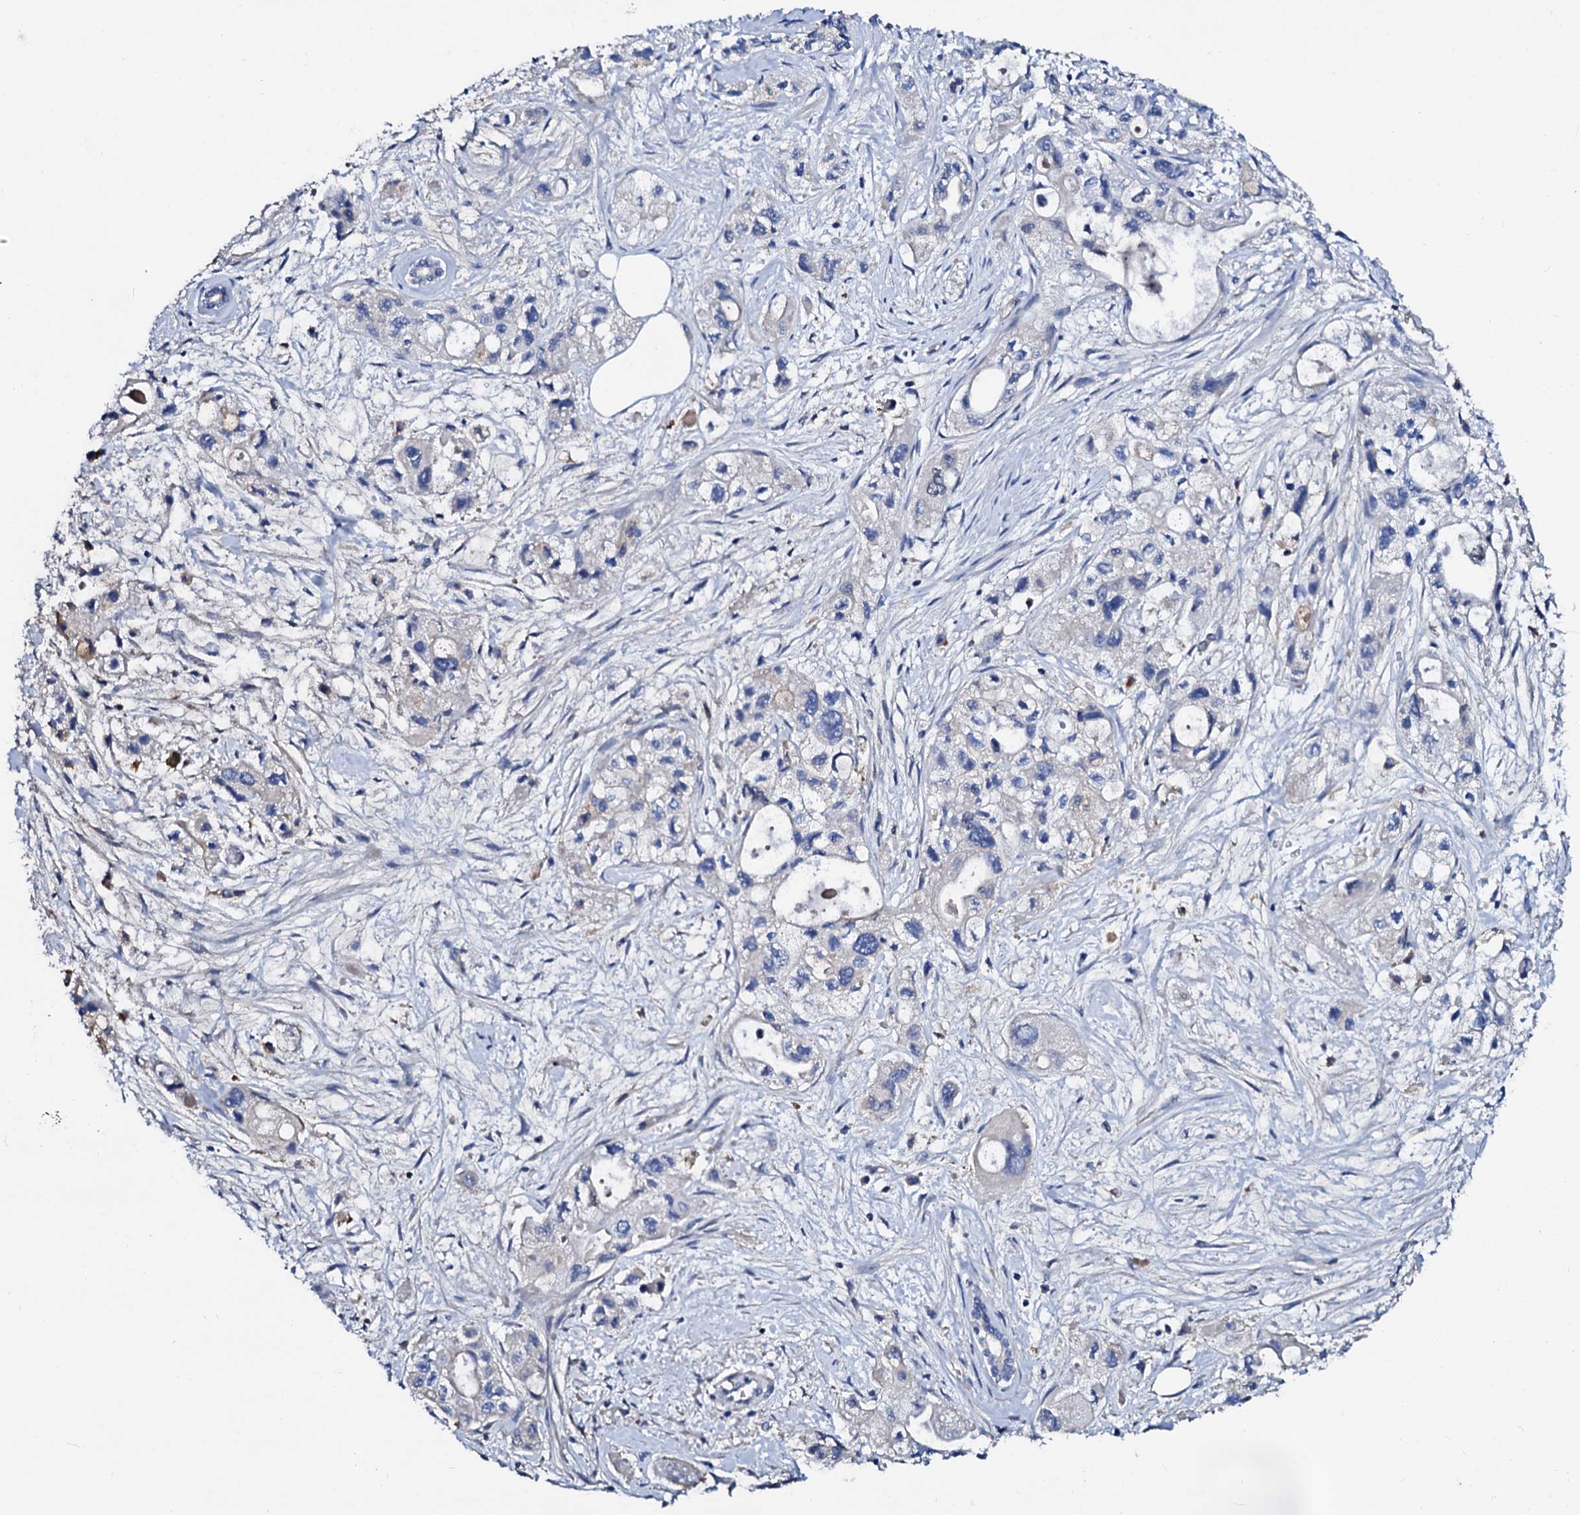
{"staining": {"intensity": "negative", "quantity": "none", "location": "none"}, "tissue": "pancreatic cancer", "cell_type": "Tumor cells", "image_type": "cancer", "snomed": [{"axis": "morphology", "description": "Adenocarcinoma, NOS"}, {"axis": "topography", "description": "Pancreas"}], "caption": "Photomicrograph shows no protein expression in tumor cells of pancreatic adenocarcinoma tissue. (Immunohistochemistry (ihc), brightfield microscopy, high magnification).", "gene": "CSKMT", "patient": {"sex": "male", "age": 75}}